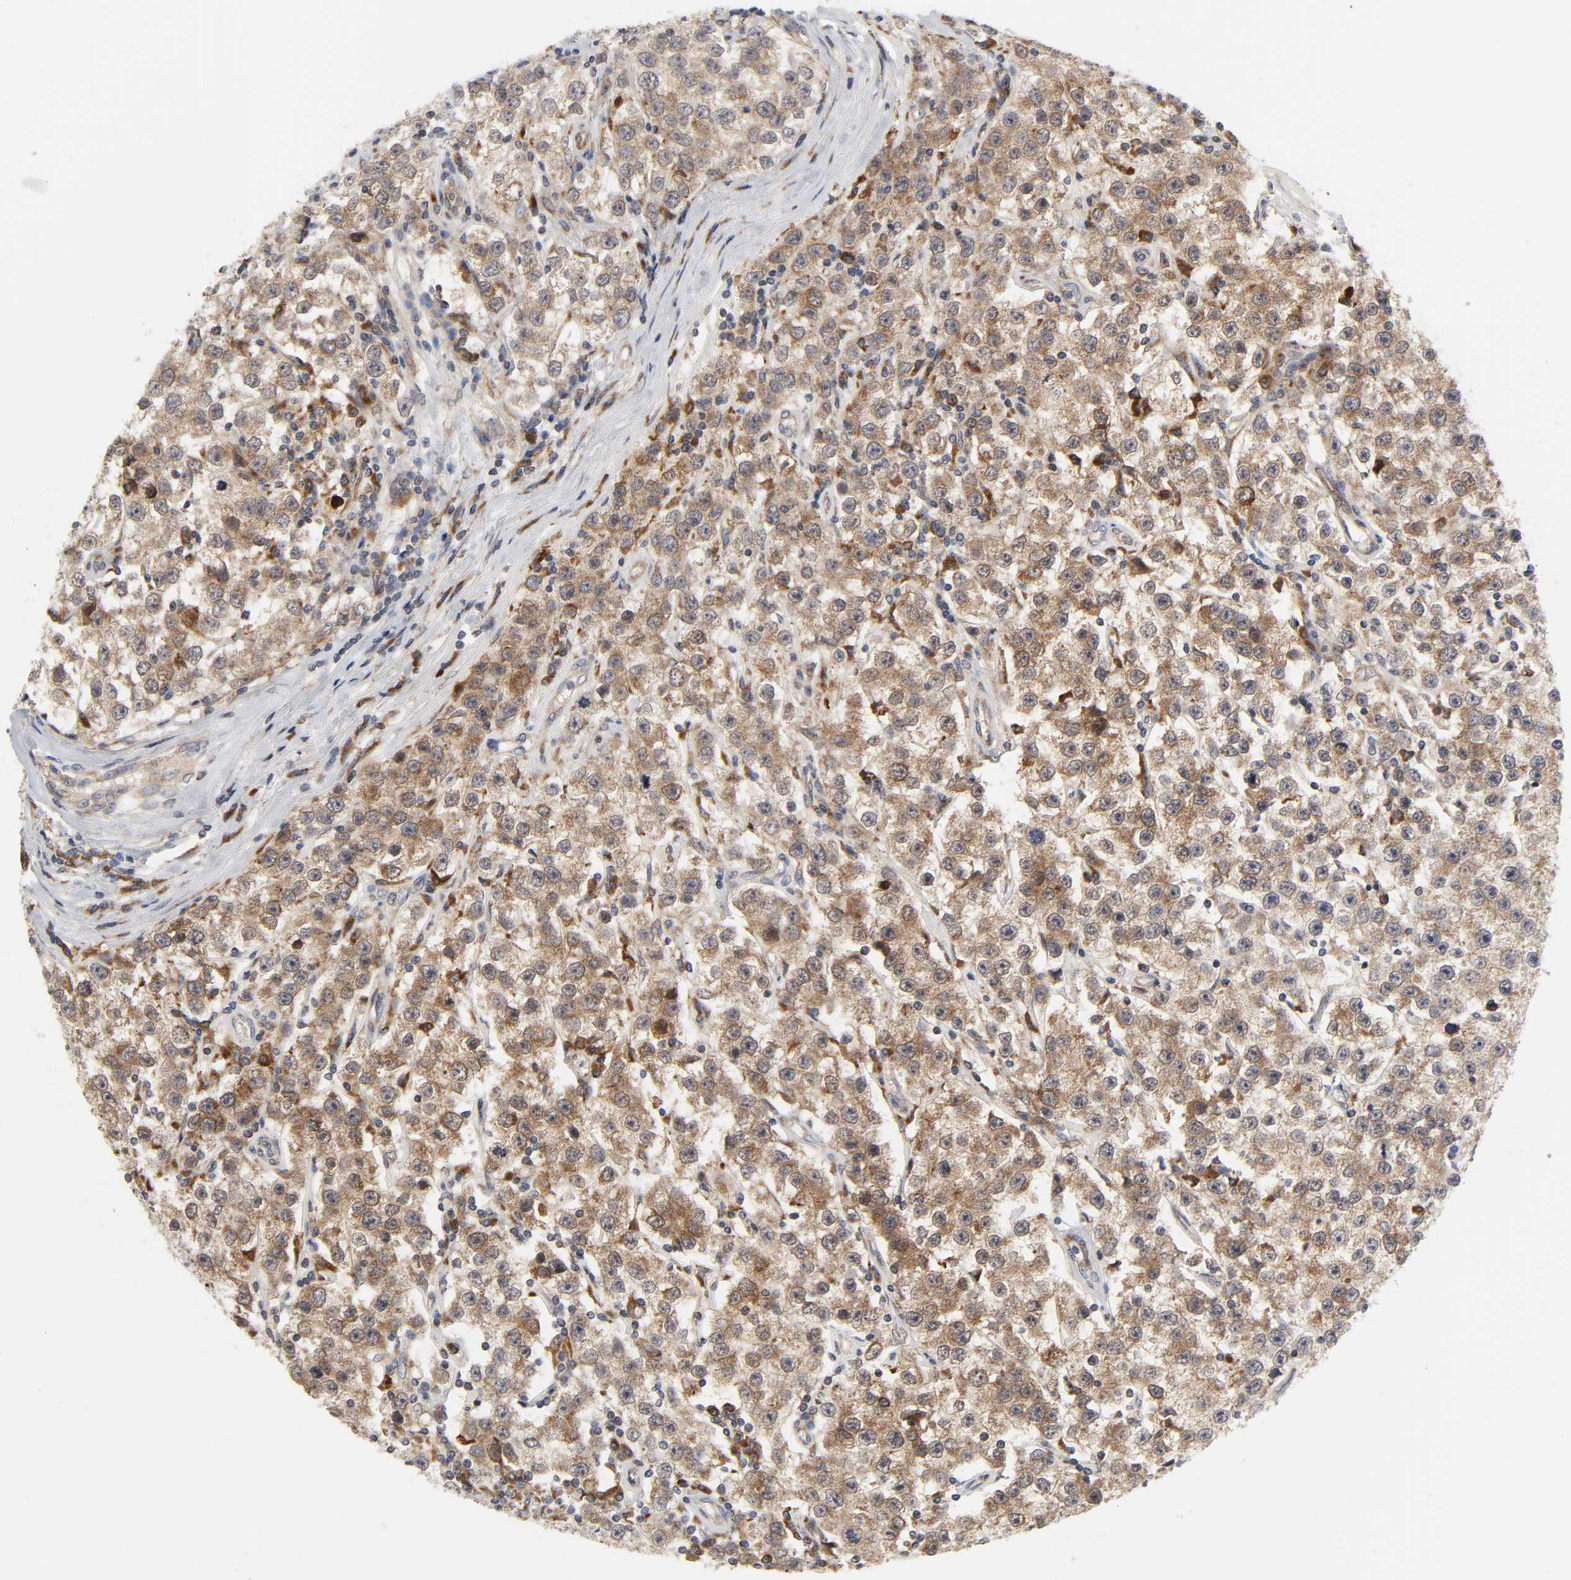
{"staining": {"intensity": "moderate", "quantity": ">75%", "location": "cytoplasmic/membranous"}, "tissue": "testis cancer", "cell_type": "Tumor cells", "image_type": "cancer", "snomed": [{"axis": "morphology", "description": "Seminoma, NOS"}, {"axis": "topography", "description": "Testis"}], "caption": "Testis seminoma stained with a protein marker demonstrates moderate staining in tumor cells.", "gene": "BAX", "patient": {"sex": "male", "age": 52}}